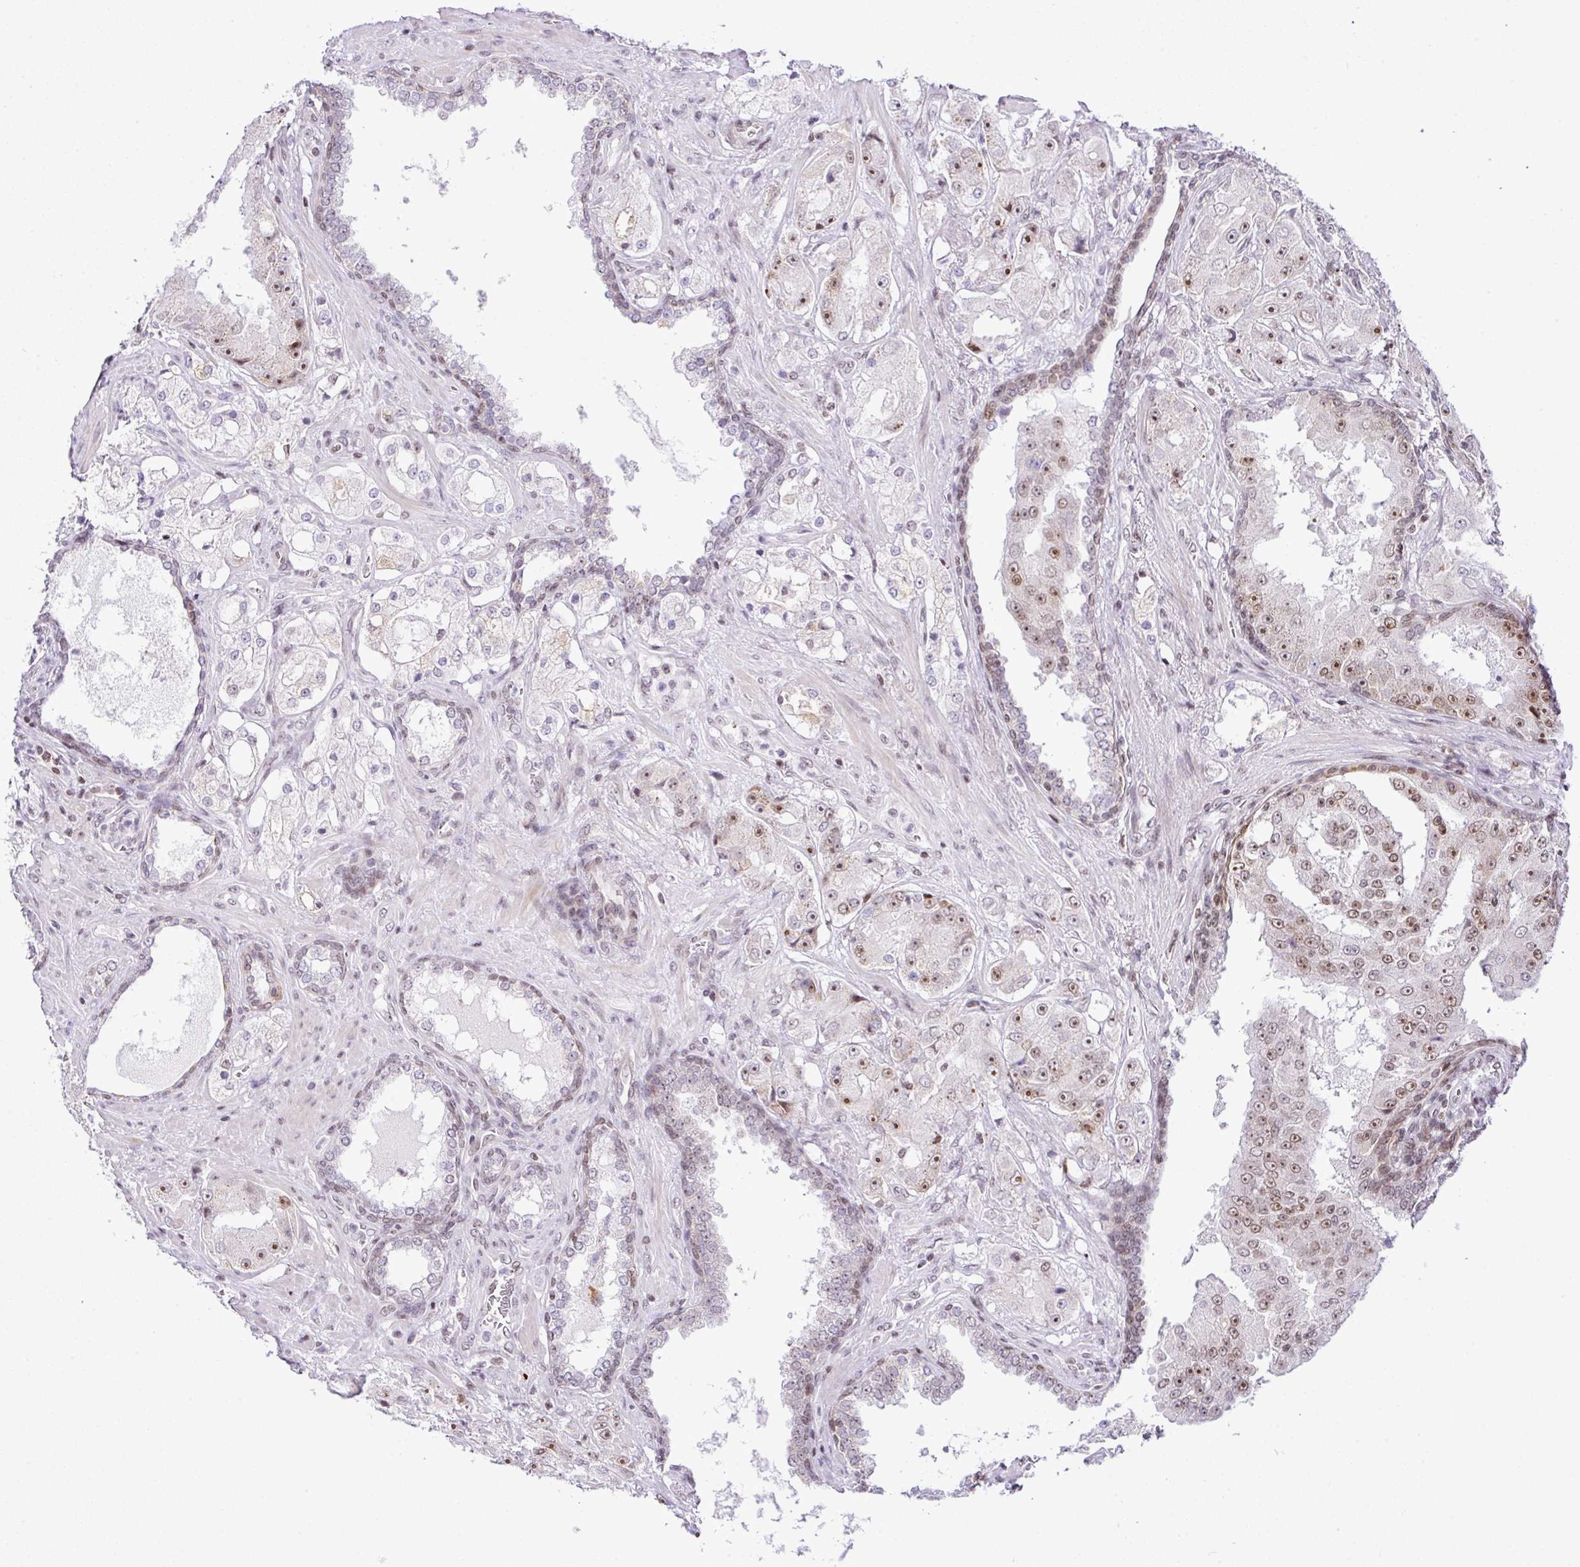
{"staining": {"intensity": "moderate", "quantity": ">75%", "location": "nuclear"}, "tissue": "prostate cancer", "cell_type": "Tumor cells", "image_type": "cancer", "snomed": [{"axis": "morphology", "description": "Adenocarcinoma, High grade"}, {"axis": "topography", "description": "Prostate"}], "caption": "Immunohistochemical staining of human prostate adenocarcinoma (high-grade) exhibits medium levels of moderate nuclear staining in about >75% of tumor cells.", "gene": "CCDC137", "patient": {"sex": "male", "age": 73}}